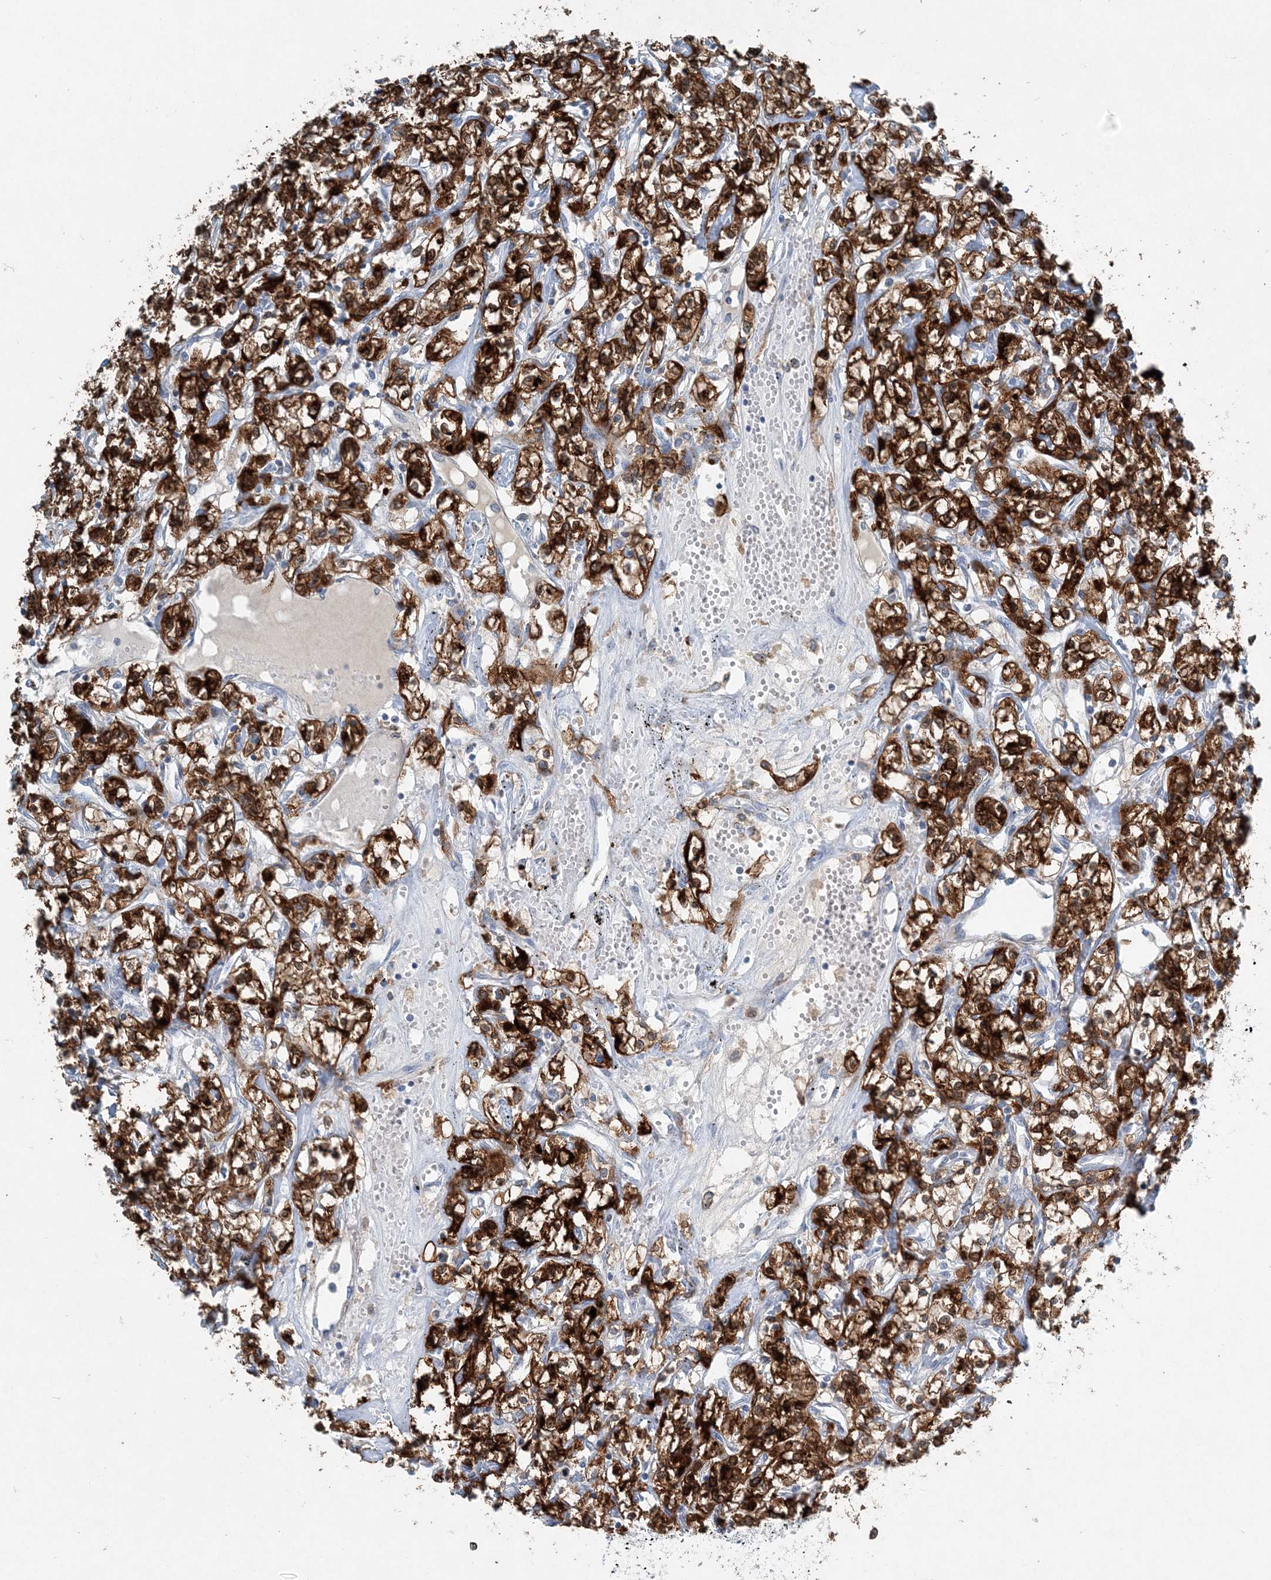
{"staining": {"intensity": "strong", "quantity": ">75%", "location": "cytoplasmic/membranous"}, "tissue": "renal cancer", "cell_type": "Tumor cells", "image_type": "cancer", "snomed": [{"axis": "morphology", "description": "Adenocarcinoma, NOS"}, {"axis": "topography", "description": "Kidney"}], "caption": "DAB immunohistochemical staining of renal cancer (adenocarcinoma) reveals strong cytoplasmic/membranous protein positivity in about >75% of tumor cells.", "gene": "ARMH1", "patient": {"sex": "female", "age": 59}}